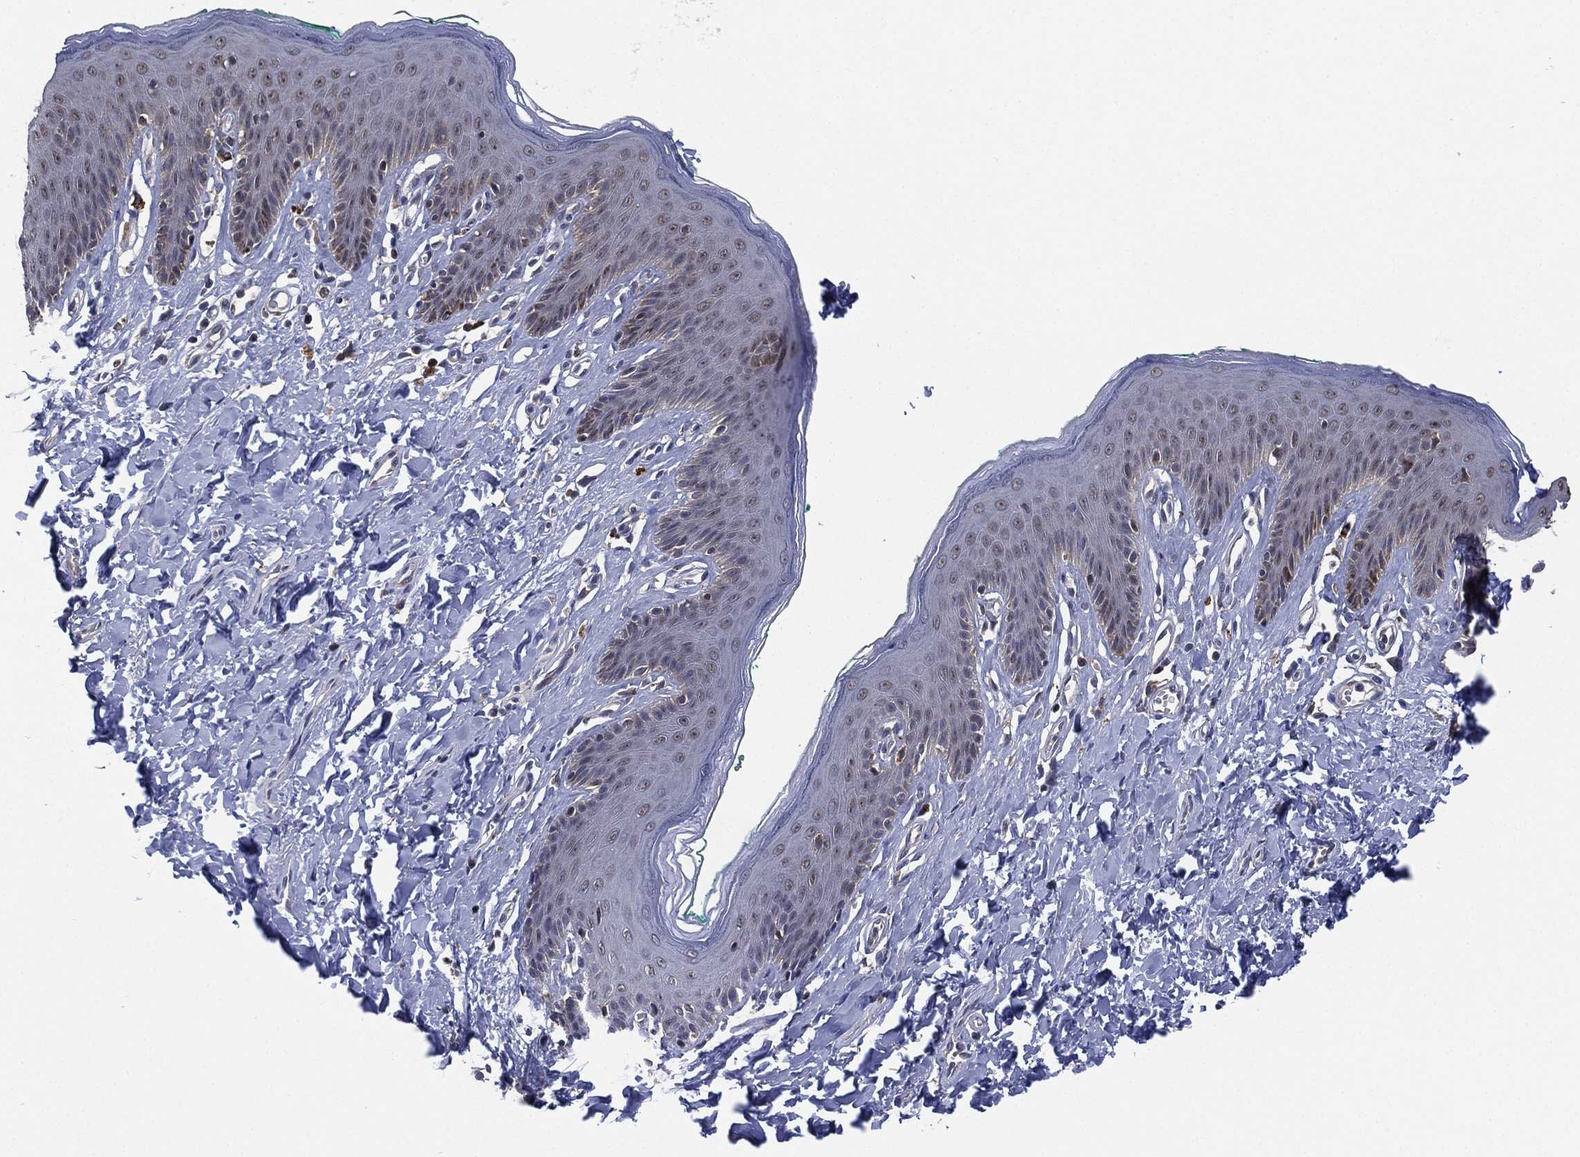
{"staining": {"intensity": "negative", "quantity": "none", "location": "none"}, "tissue": "skin", "cell_type": "Epidermal cells", "image_type": "normal", "snomed": [{"axis": "morphology", "description": "Normal tissue, NOS"}, {"axis": "topography", "description": "Vulva"}], "caption": "This is an immunohistochemistry histopathology image of unremarkable human skin. There is no staining in epidermal cells.", "gene": "SELENOO", "patient": {"sex": "female", "age": 66}}